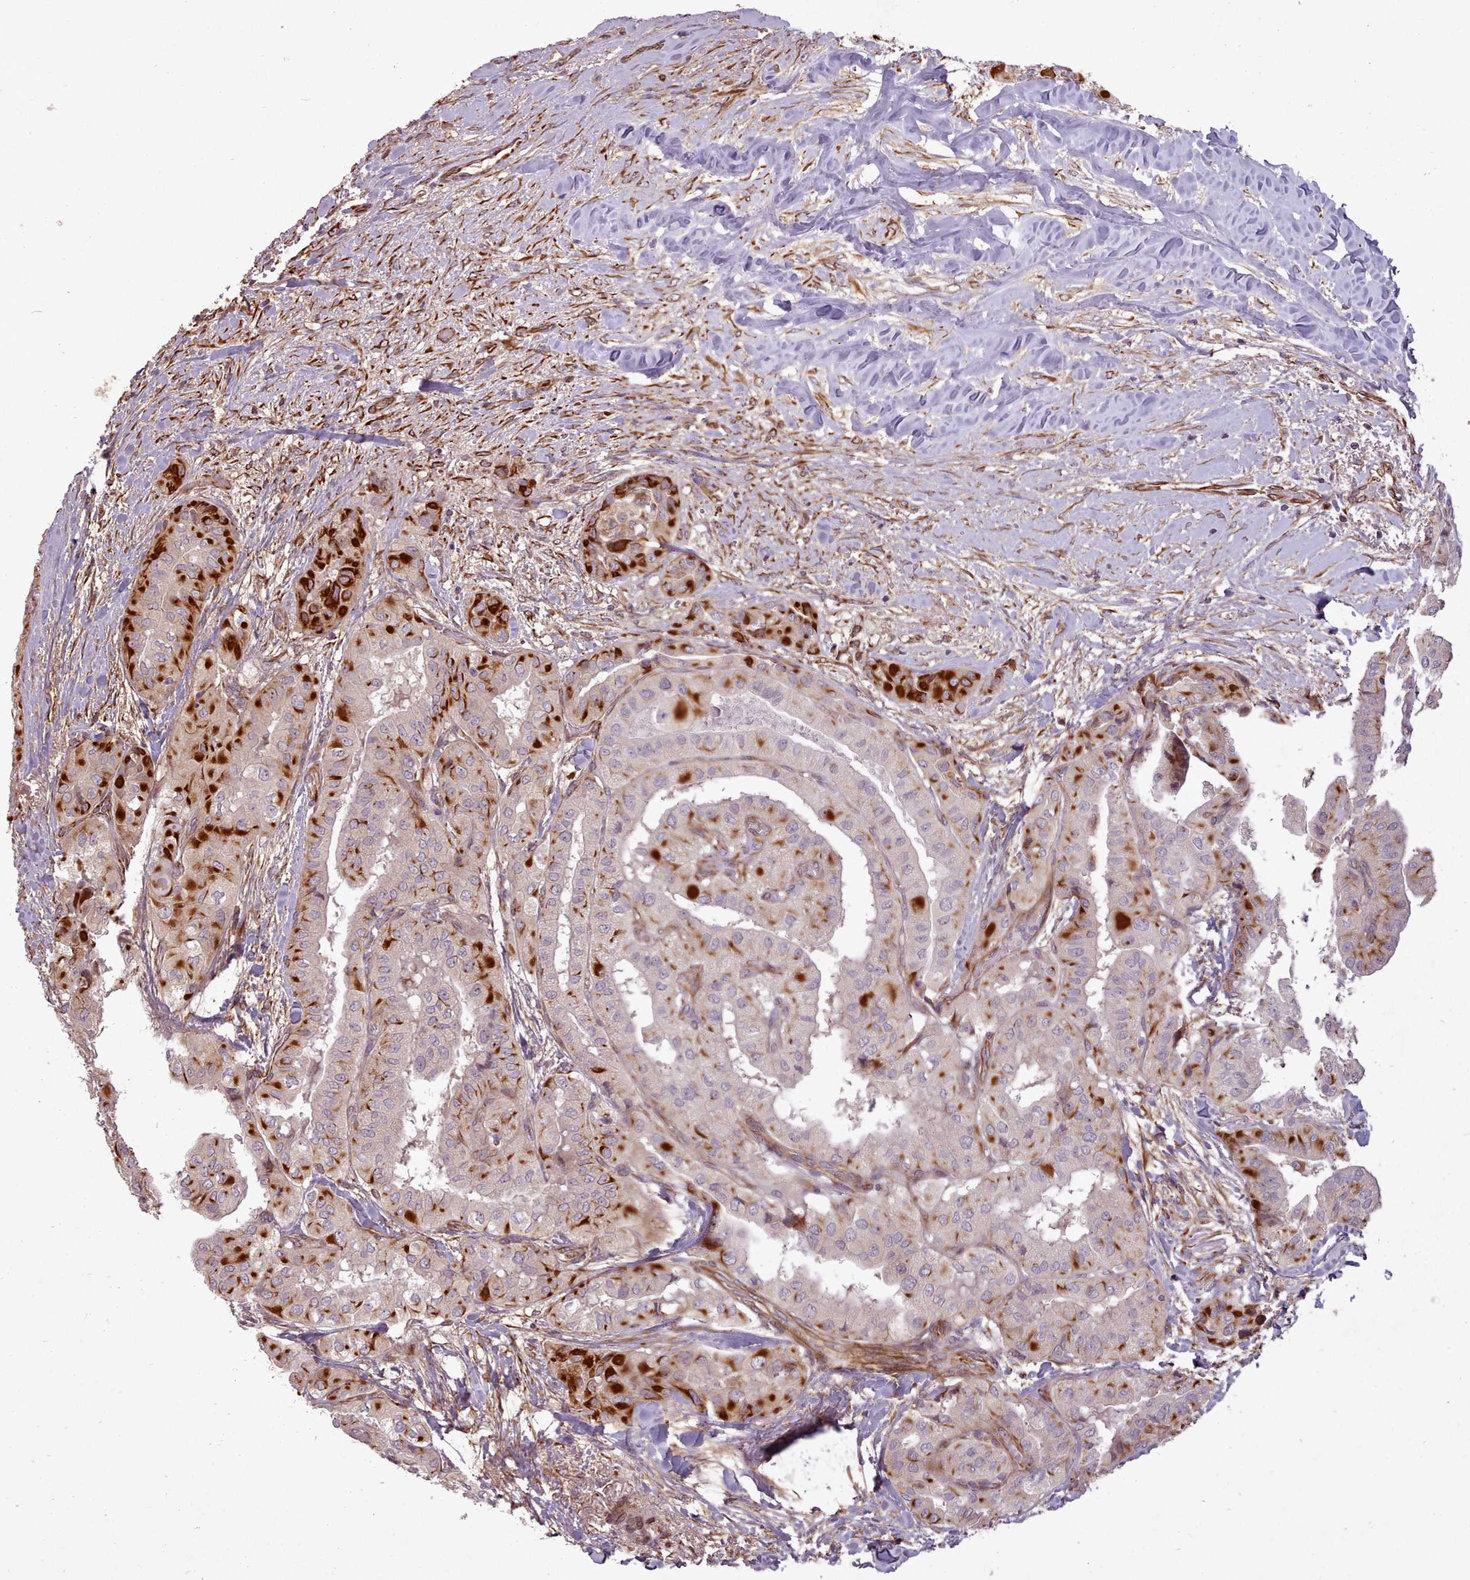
{"staining": {"intensity": "strong", "quantity": "25%-75%", "location": "cytoplasmic/membranous"}, "tissue": "thyroid cancer", "cell_type": "Tumor cells", "image_type": "cancer", "snomed": [{"axis": "morphology", "description": "Papillary adenocarcinoma, NOS"}, {"axis": "topography", "description": "Thyroid gland"}], "caption": "Thyroid cancer (papillary adenocarcinoma) stained with a brown dye reveals strong cytoplasmic/membranous positive staining in approximately 25%-75% of tumor cells.", "gene": "GBGT1", "patient": {"sex": "female", "age": 59}}